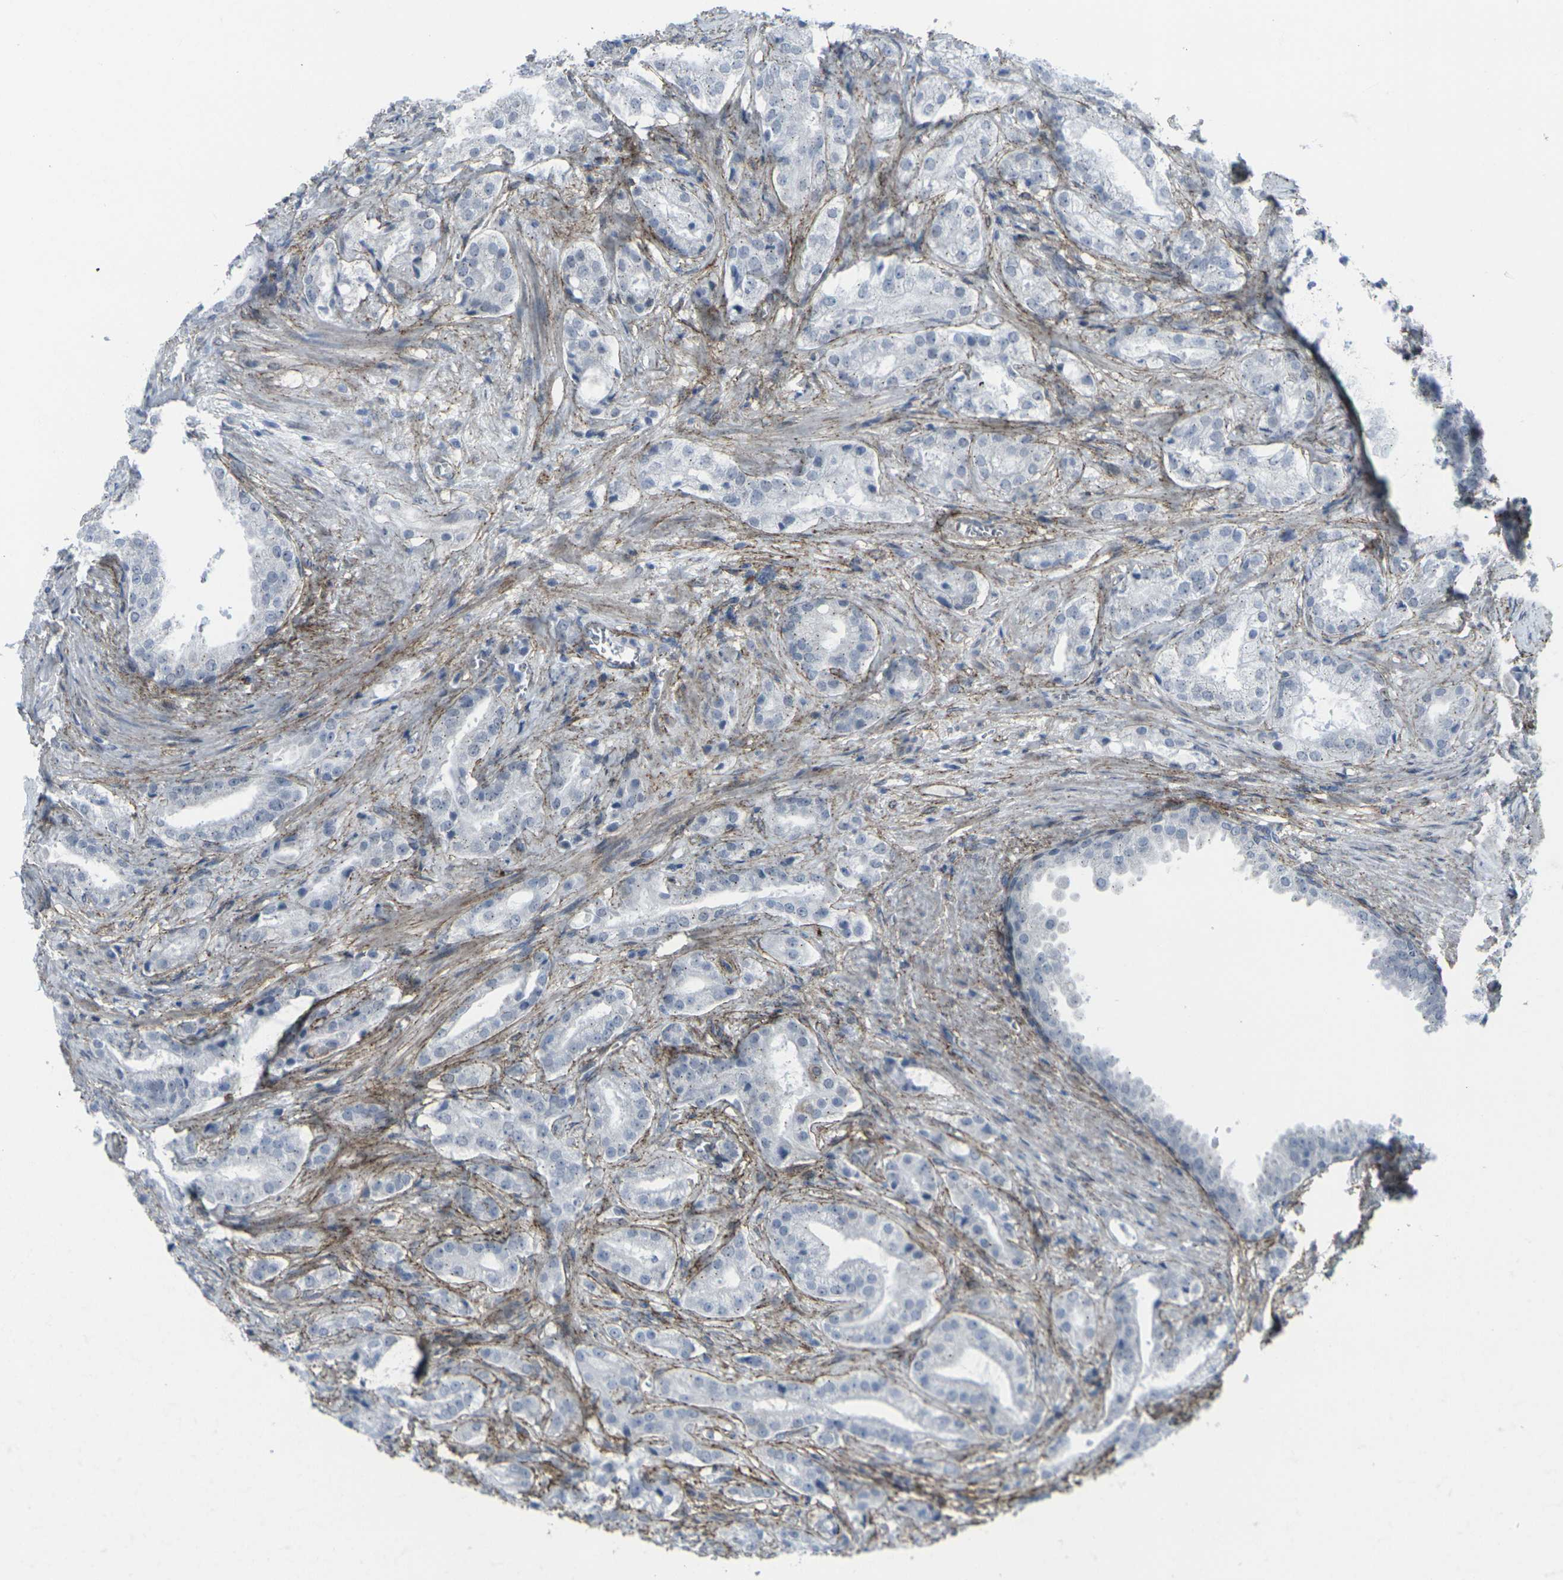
{"staining": {"intensity": "negative", "quantity": "none", "location": "none"}, "tissue": "prostate cancer", "cell_type": "Tumor cells", "image_type": "cancer", "snomed": [{"axis": "morphology", "description": "Adenocarcinoma, High grade"}, {"axis": "topography", "description": "Prostate"}], "caption": "High magnification brightfield microscopy of high-grade adenocarcinoma (prostate) stained with DAB (brown) and counterstained with hematoxylin (blue): tumor cells show no significant positivity.", "gene": "CDH11", "patient": {"sex": "male", "age": 64}}